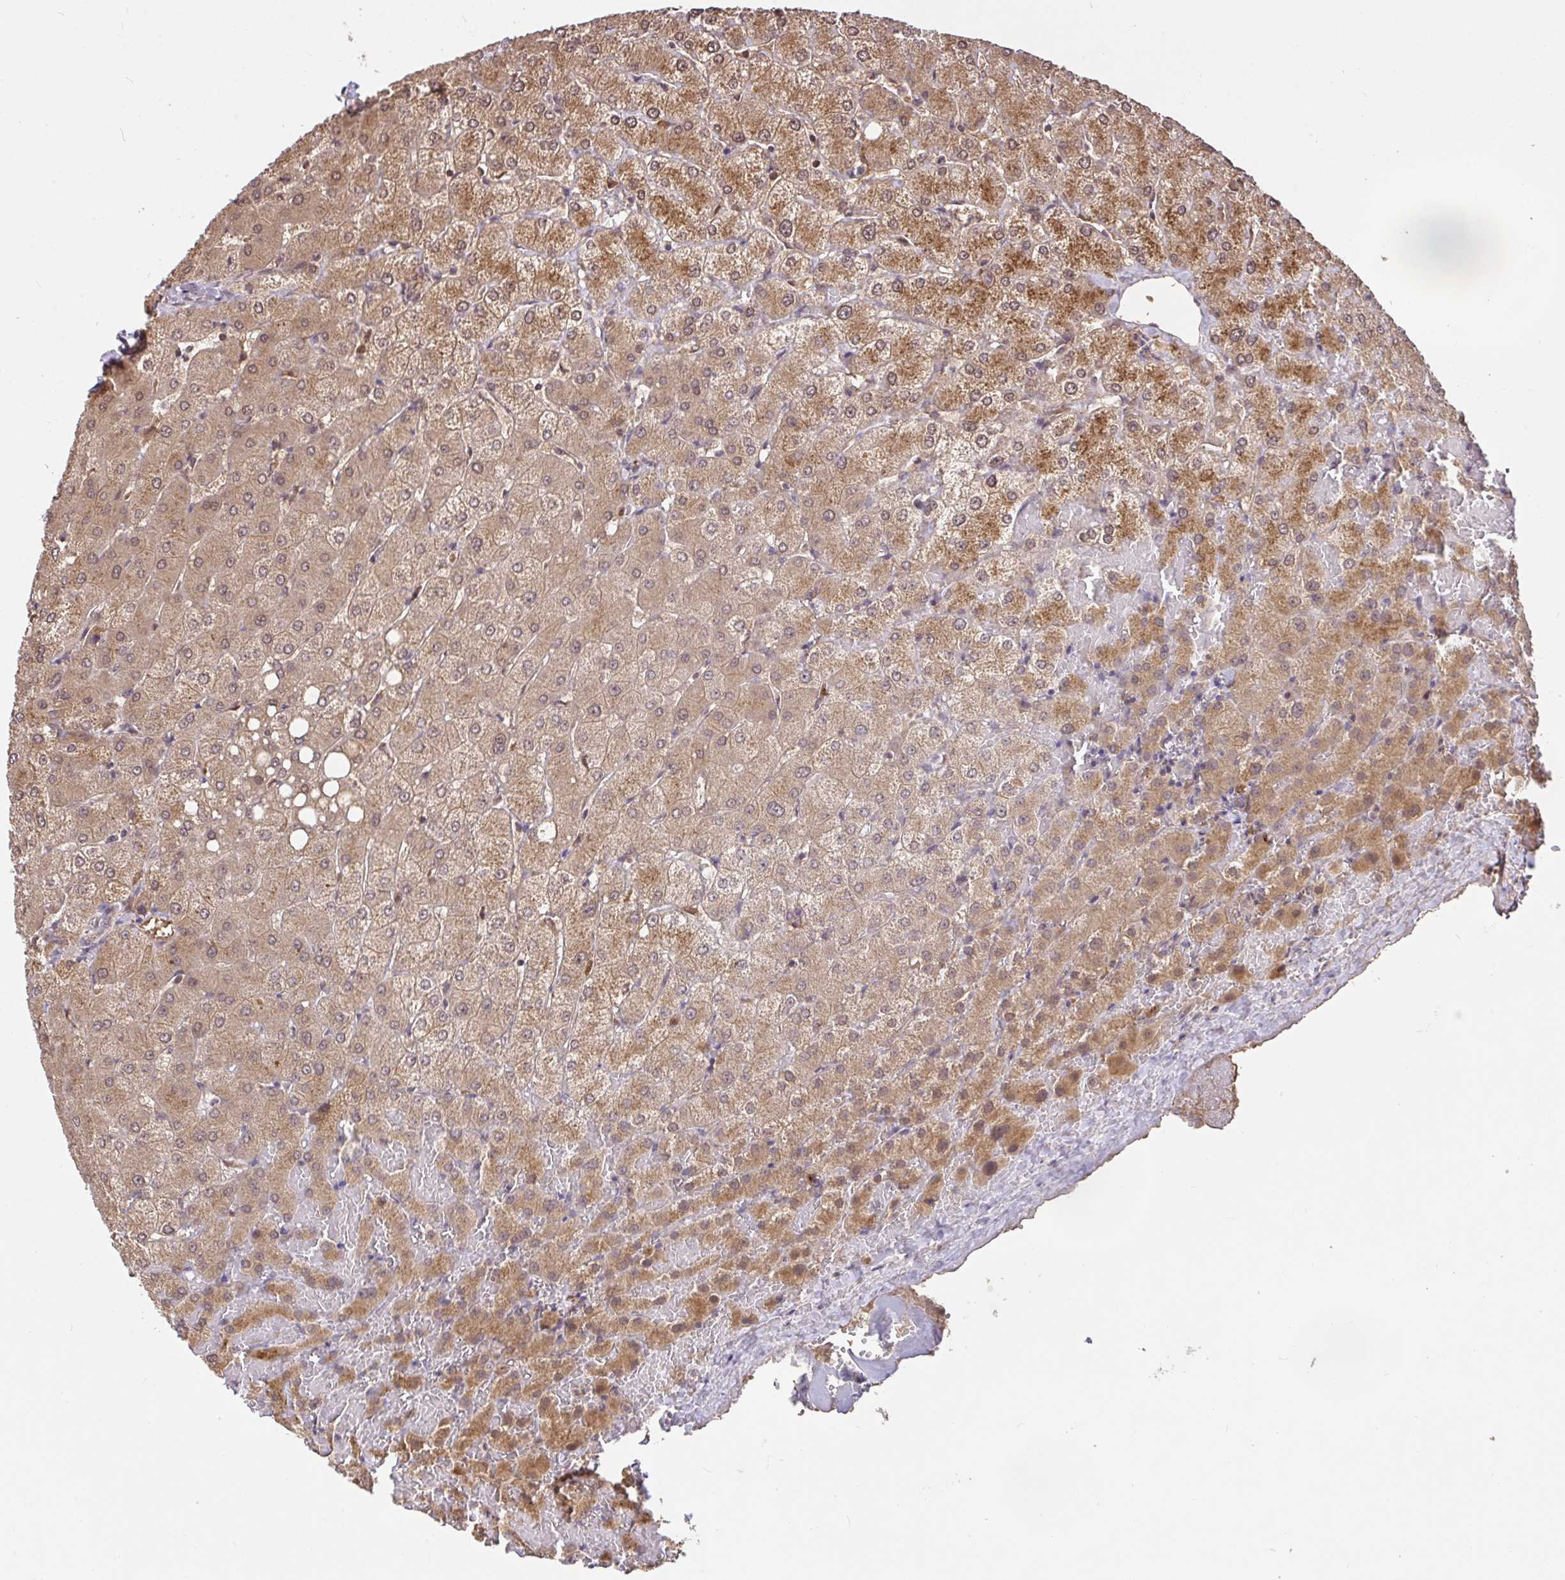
{"staining": {"intensity": "moderate", "quantity": "25%-75%", "location": "cytoplasmic/membranous"}, "tissue": "liver", "cell_type": "Cholangiocytes", "image_type": "normal", "snomed": [{"axis": "morphology", "description": "Normal tissue, NOS"}, {"axis": "topography", "description": "Liver"}], "caption": "Immunohistochemistry (DAB) staining of unremarkable liver demonstrates moderate cytoplasmic/membranous protein staining in about 25%-75% of cholangiocytes. The protein of interest is shown in brown color, while the nuclei are stained blue.", "gene": "FCER1A", "patient": {"sex": "female", "age": 54}}